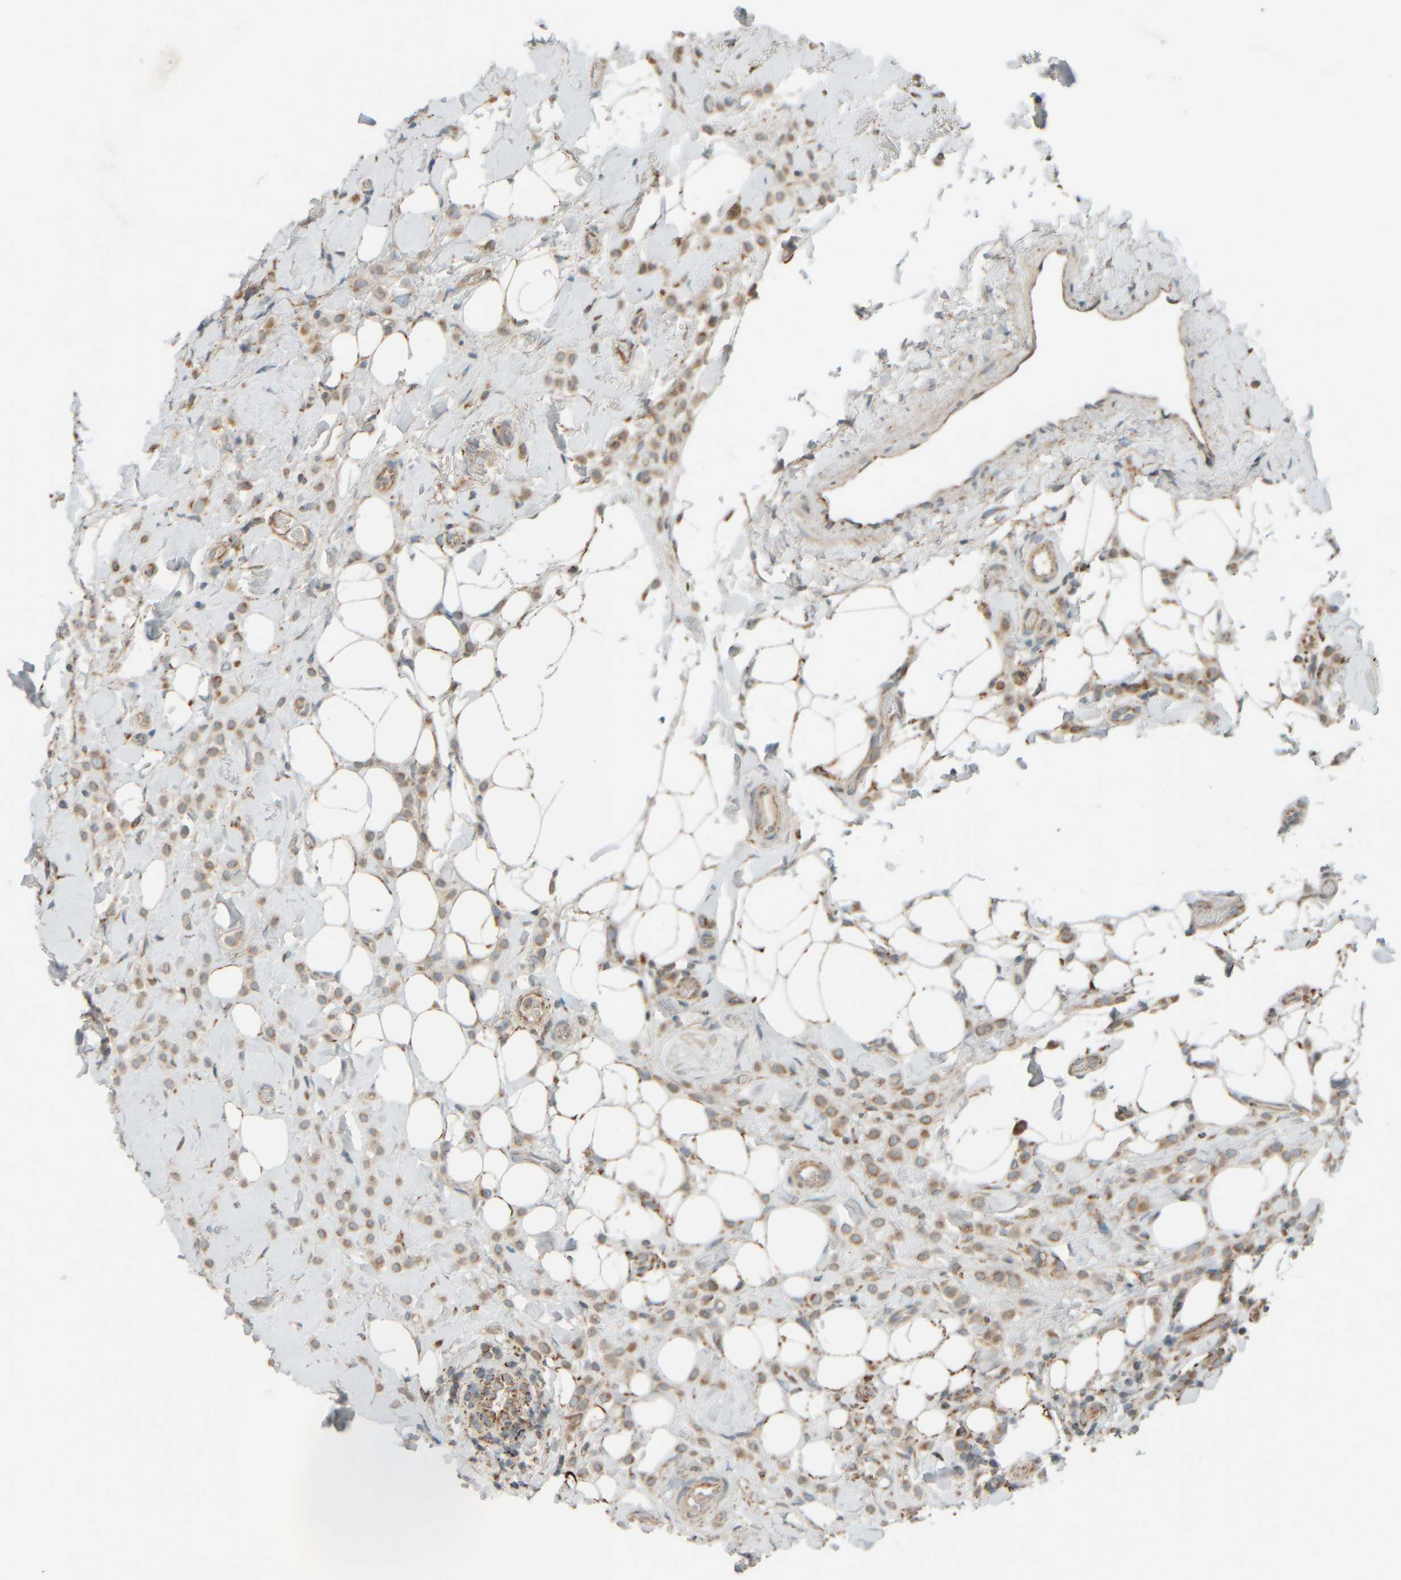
{"staining": {"intensity": "moderate", "quantity": ">75%", "location": "cytoplasmic/membranous"}, "tissue": "breast cancer", "cell_type": "Tumor cells", "image_type": "cancer", "snomed": [{"axis": "morphology", "description": "Normal tissue, NOS"}, {"axis": "morphology", "description": "Lobular carcinoma"}, {"axis": "topography", "description": "Breast"}], "caption": "Breast lobular carcinoma stained with a brown dye demonstrates moderate cytoplasmic/membranous positive positivity in about >75% of tumor cells.", "gene": "SPAG5", "patient": {"sex": "female", "age": 50}}